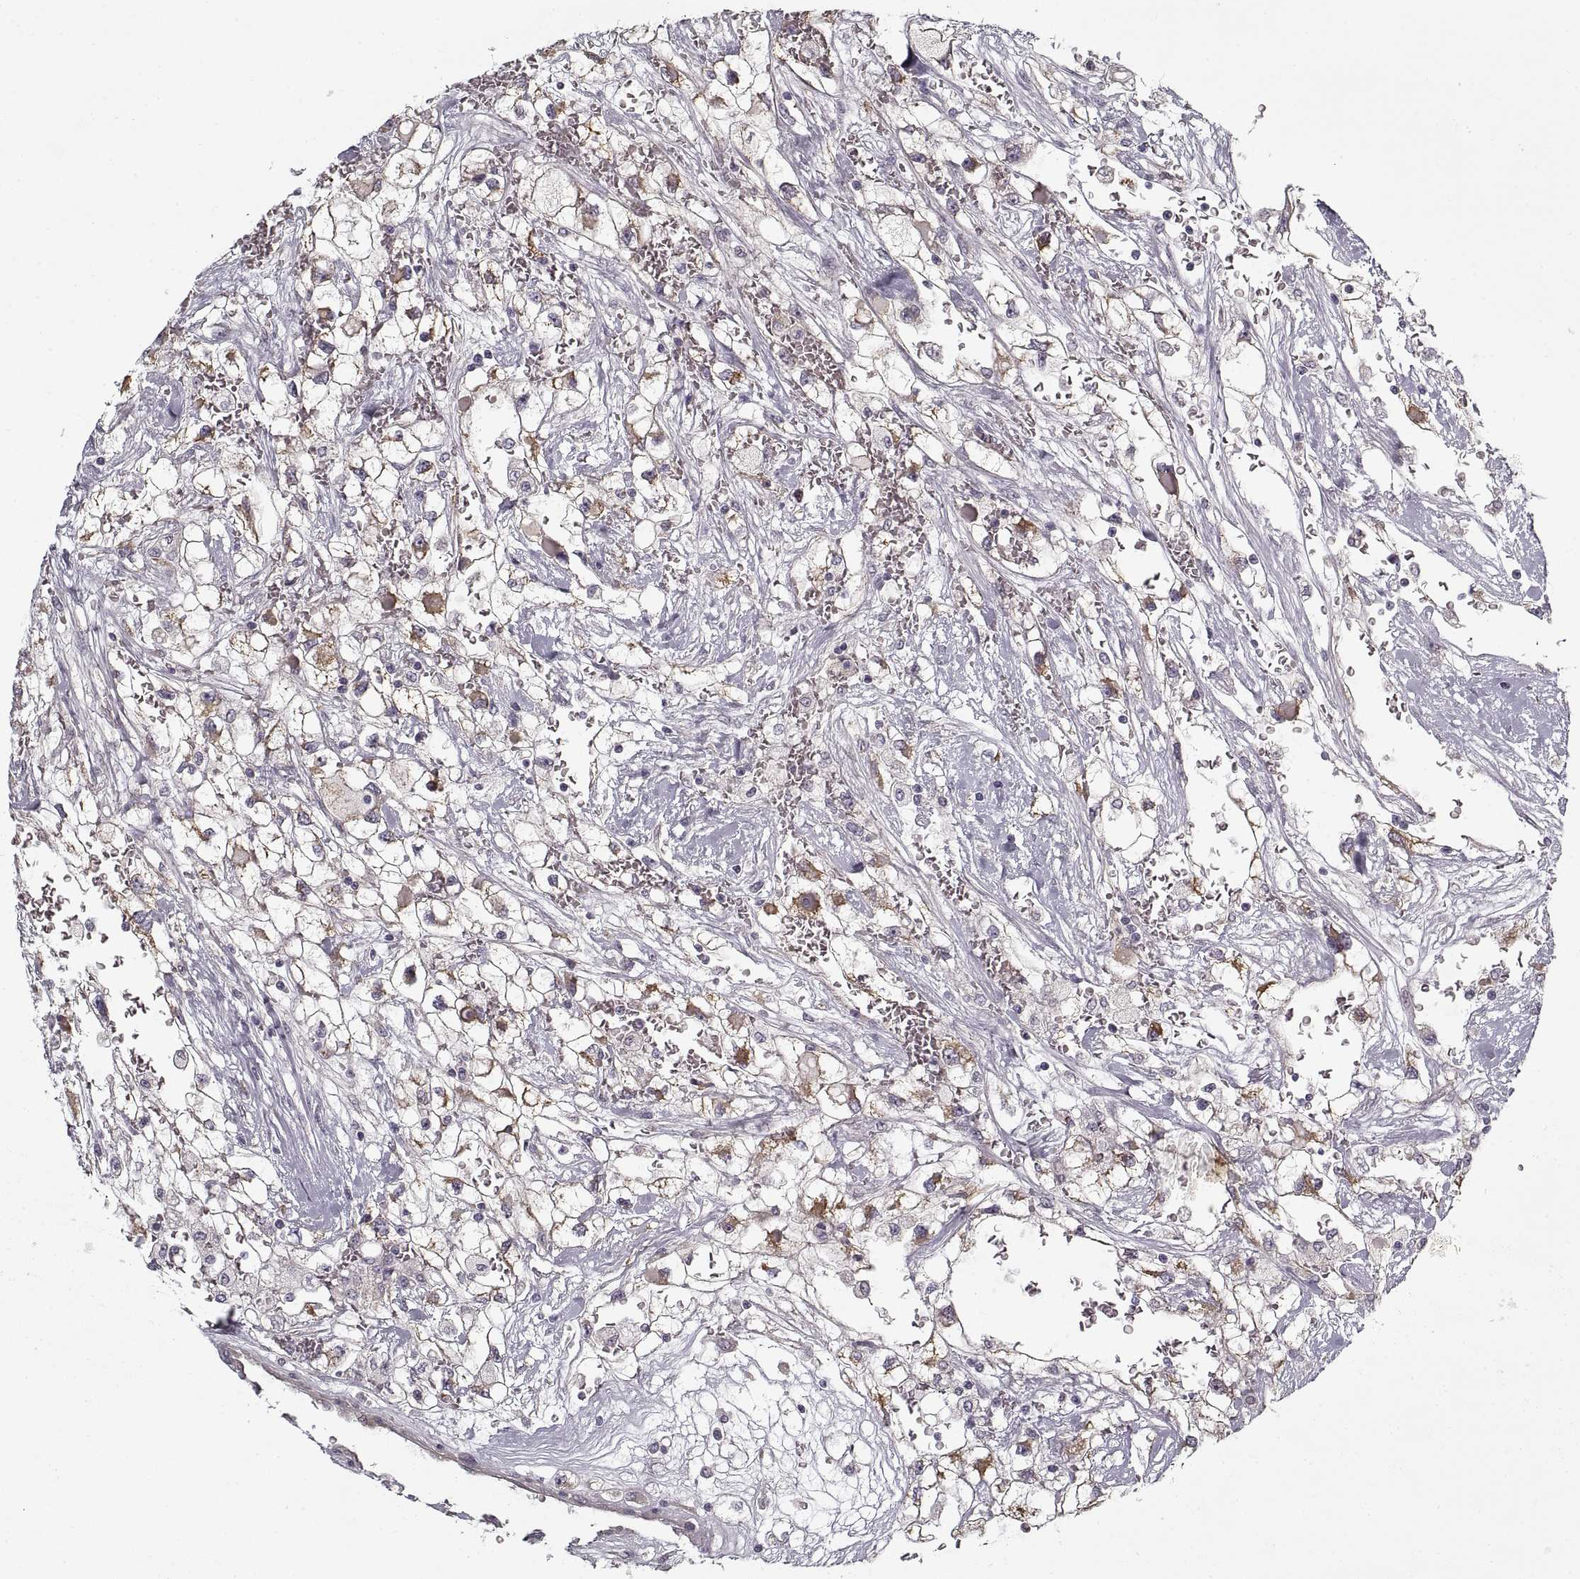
{"staining": {"intensity": "negative", "quantity": "none", "location": "none"}, "tissue": "renal cancer", "cell_type": "Tumor cells", "image_type": "cancer", "snomed": [{"axis": "morphology", "description": "Adenocarcinoma, NOS"}, {"axis": "topography", "description": "Kidney"}], "caption": "There is no significant staining in tumor cells of renal cancer (adenocarcinoma).", "gene": "LAMB2", "patient": {"sex": "male", "age": 59}}